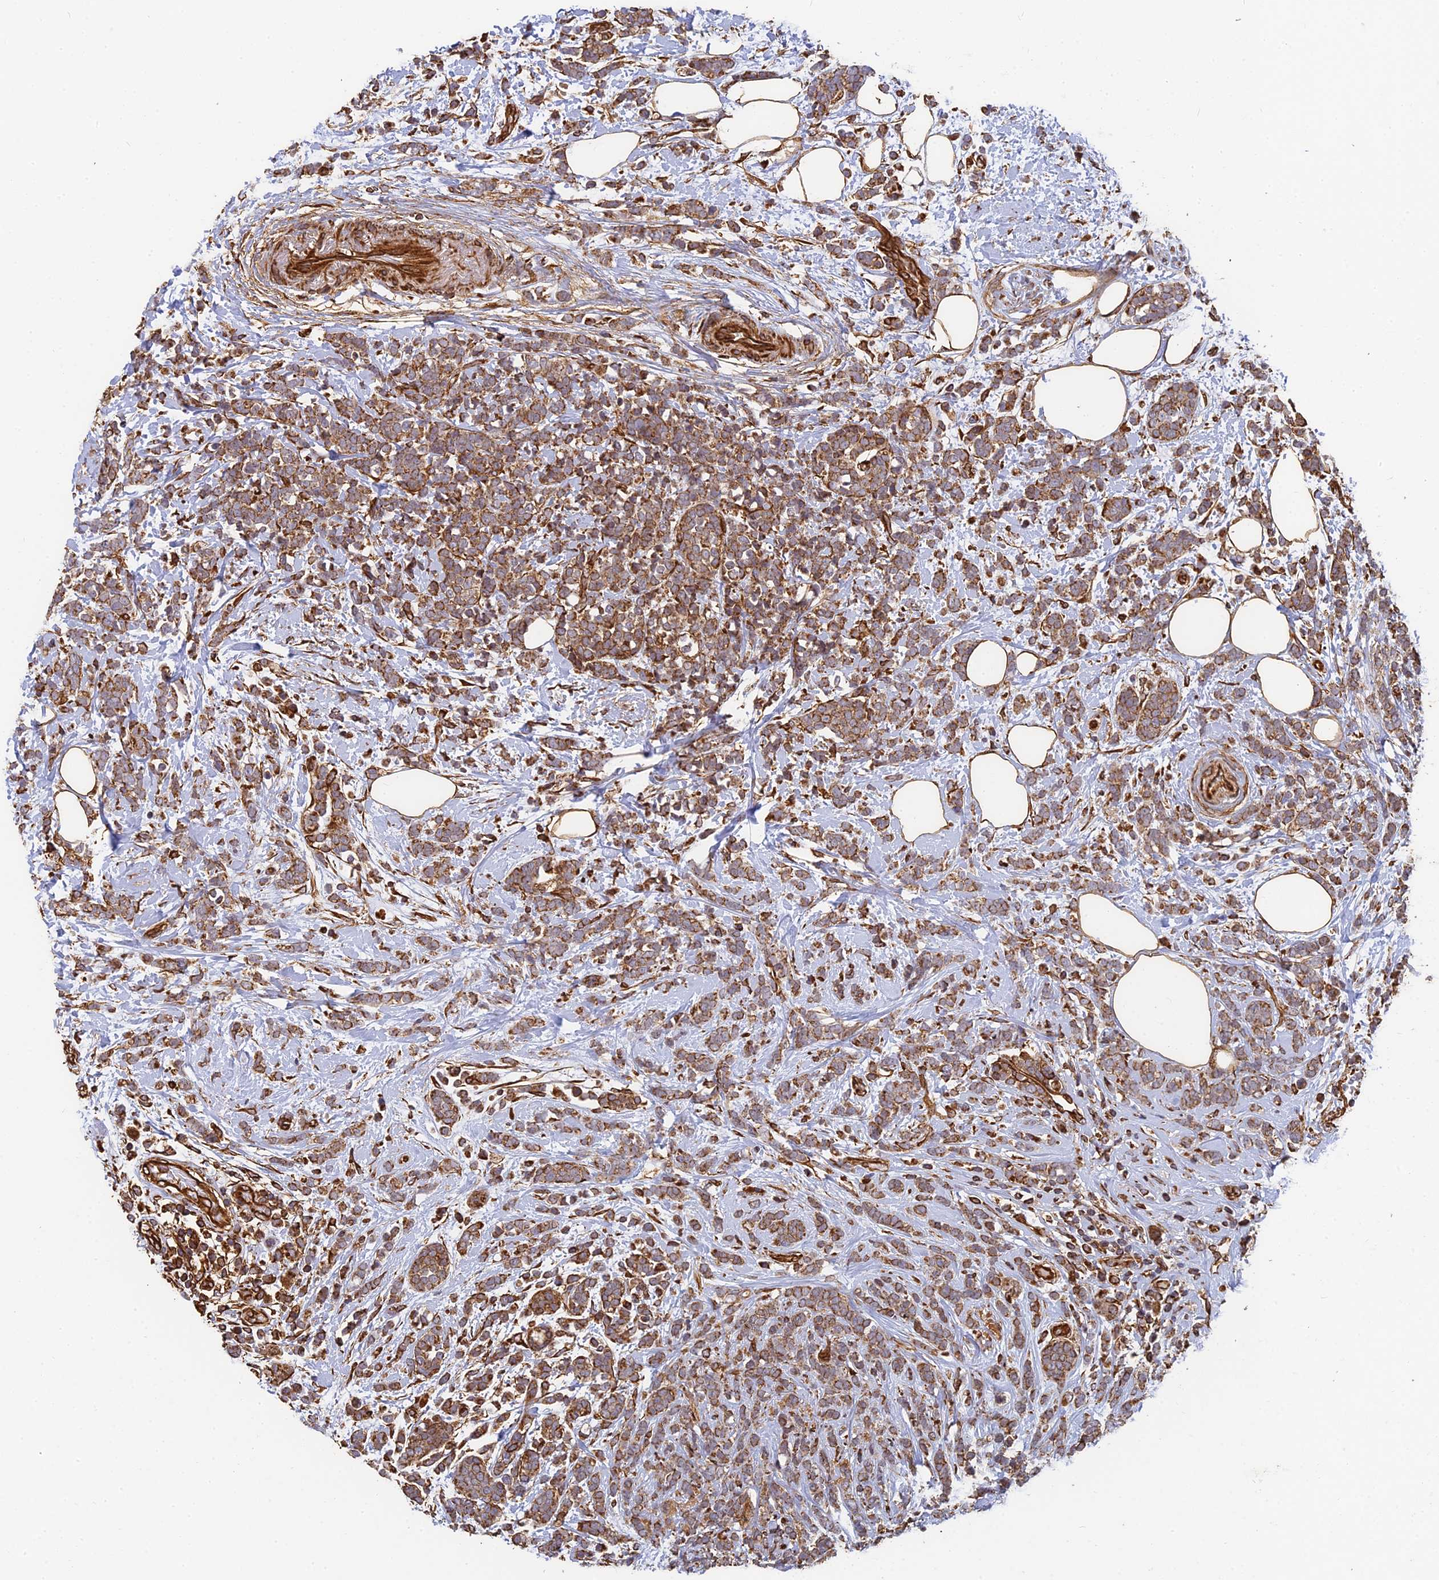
{"staining": {"intensity": "moderate", "quantity": ">75%", "location": "cytoplasmic/membranous"}, "tissue": "breast cancer", "cell_type": "Tumor cells", "image_type": "cancer", "snomed": [{"axis": "morphology", "description": "Lobular carcinoma"}, {"axis": "topography", "description": "Breast"}], "caption": "Human breast cancer stained with a protein marker displays moderate staining in tumor cells.", "gene": "DSTYK", "patient": {"sex": "female", "age": 58}}